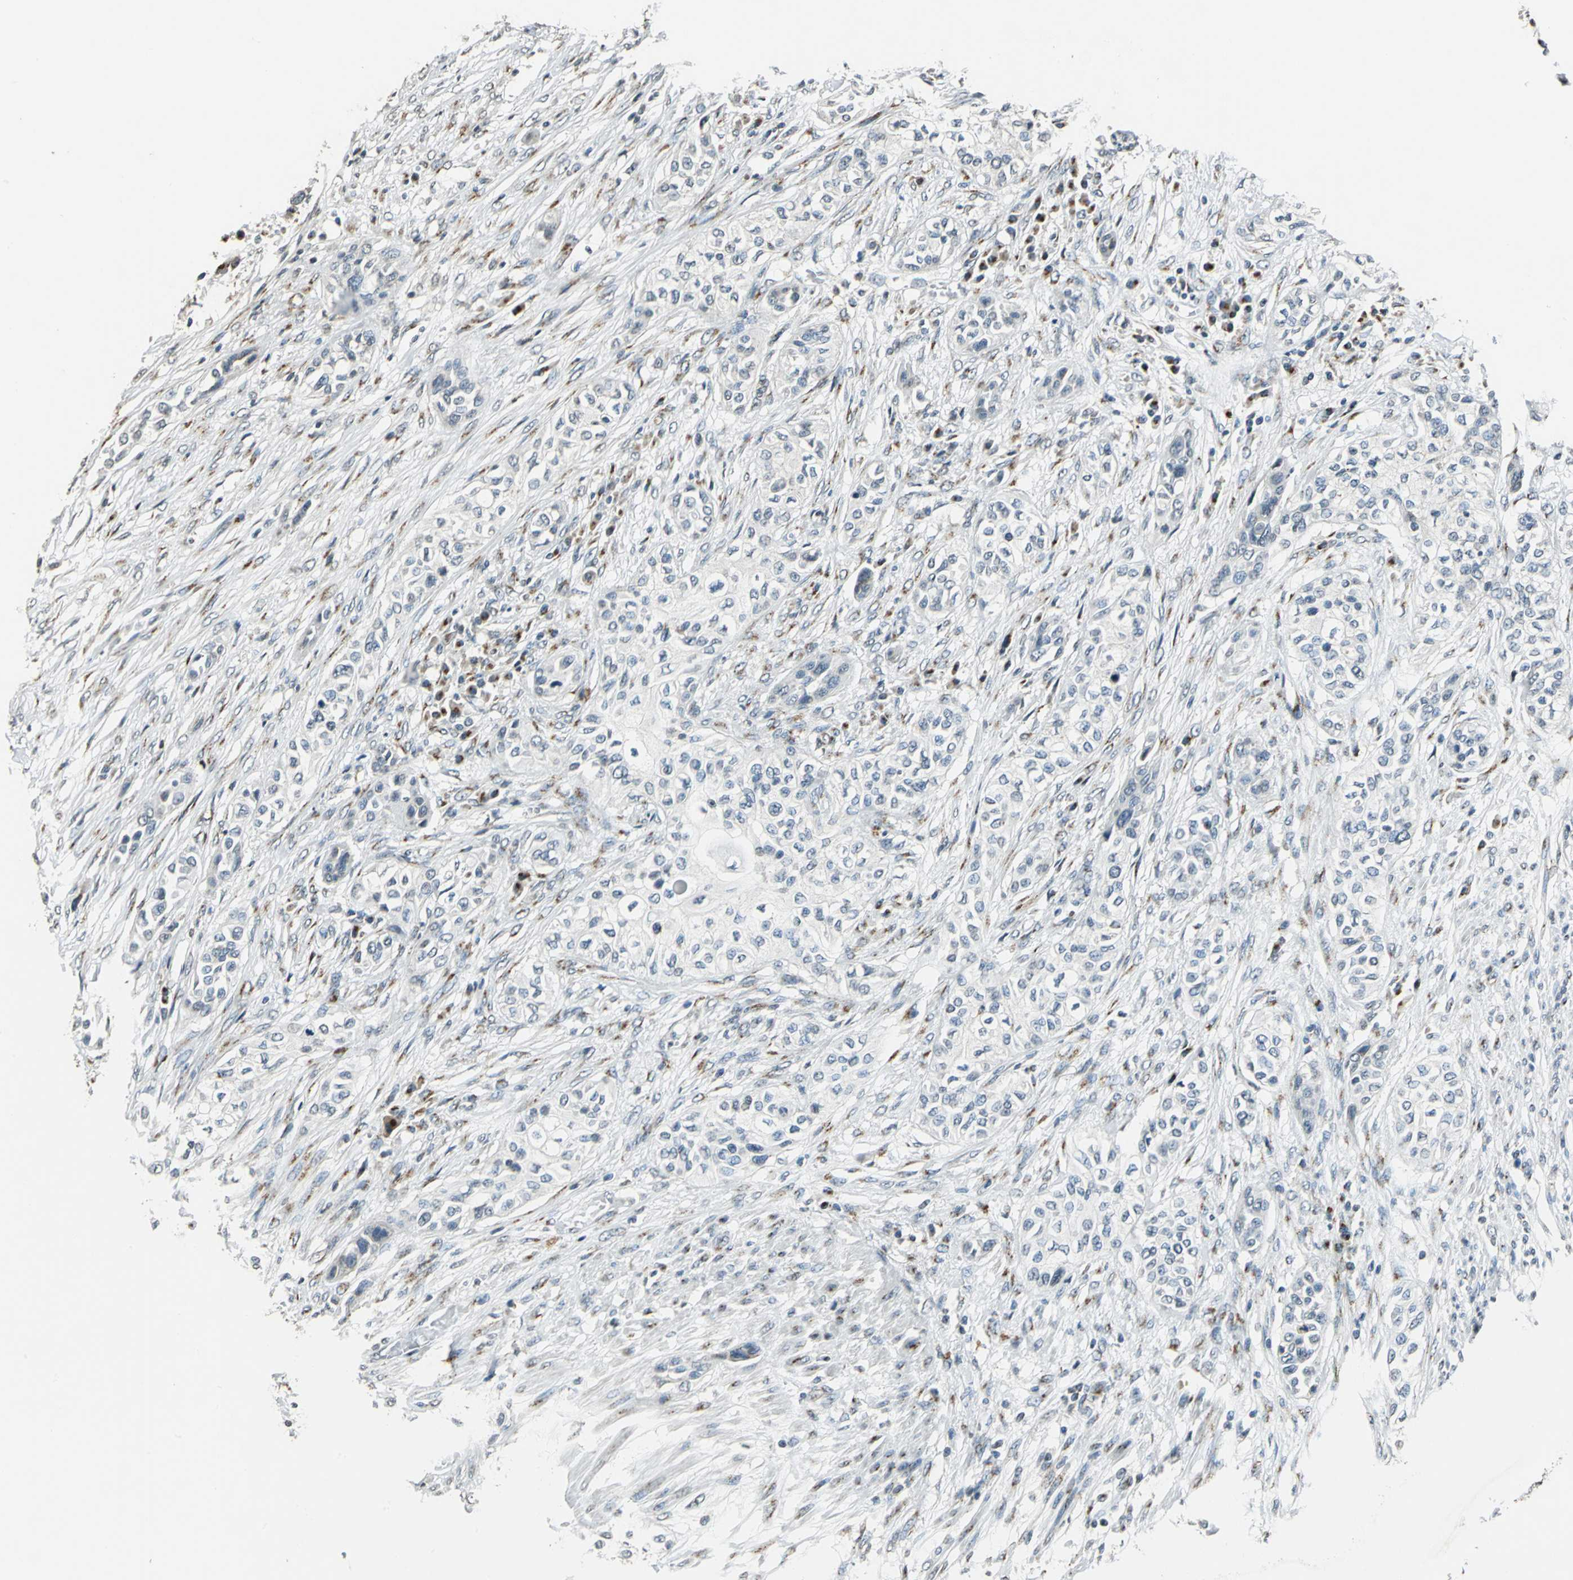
{"staining": {"intensity": "weak", "quantity": "25%-75%", "location": "cytoplasmic/membranous"}, "tissue": "urothelial cancer", "cell_type": "Tumor cells", "image_type": "cancer", "snomed": [{"axis": "morphology", "description": "Urothelial carcinoma, High grade"}, {"axis": "topography", "description": "Urinary bladder"}], "caption": "Tumor cells show weak cytoplasmic/membranous staining in approximately 25%-75% of cells in high-grade urothelial carcinoma. (IHC, brightfield microscopy, high magnification).", "gene": "TMEM115", "patient": {"sex": "male", "age": 74}}